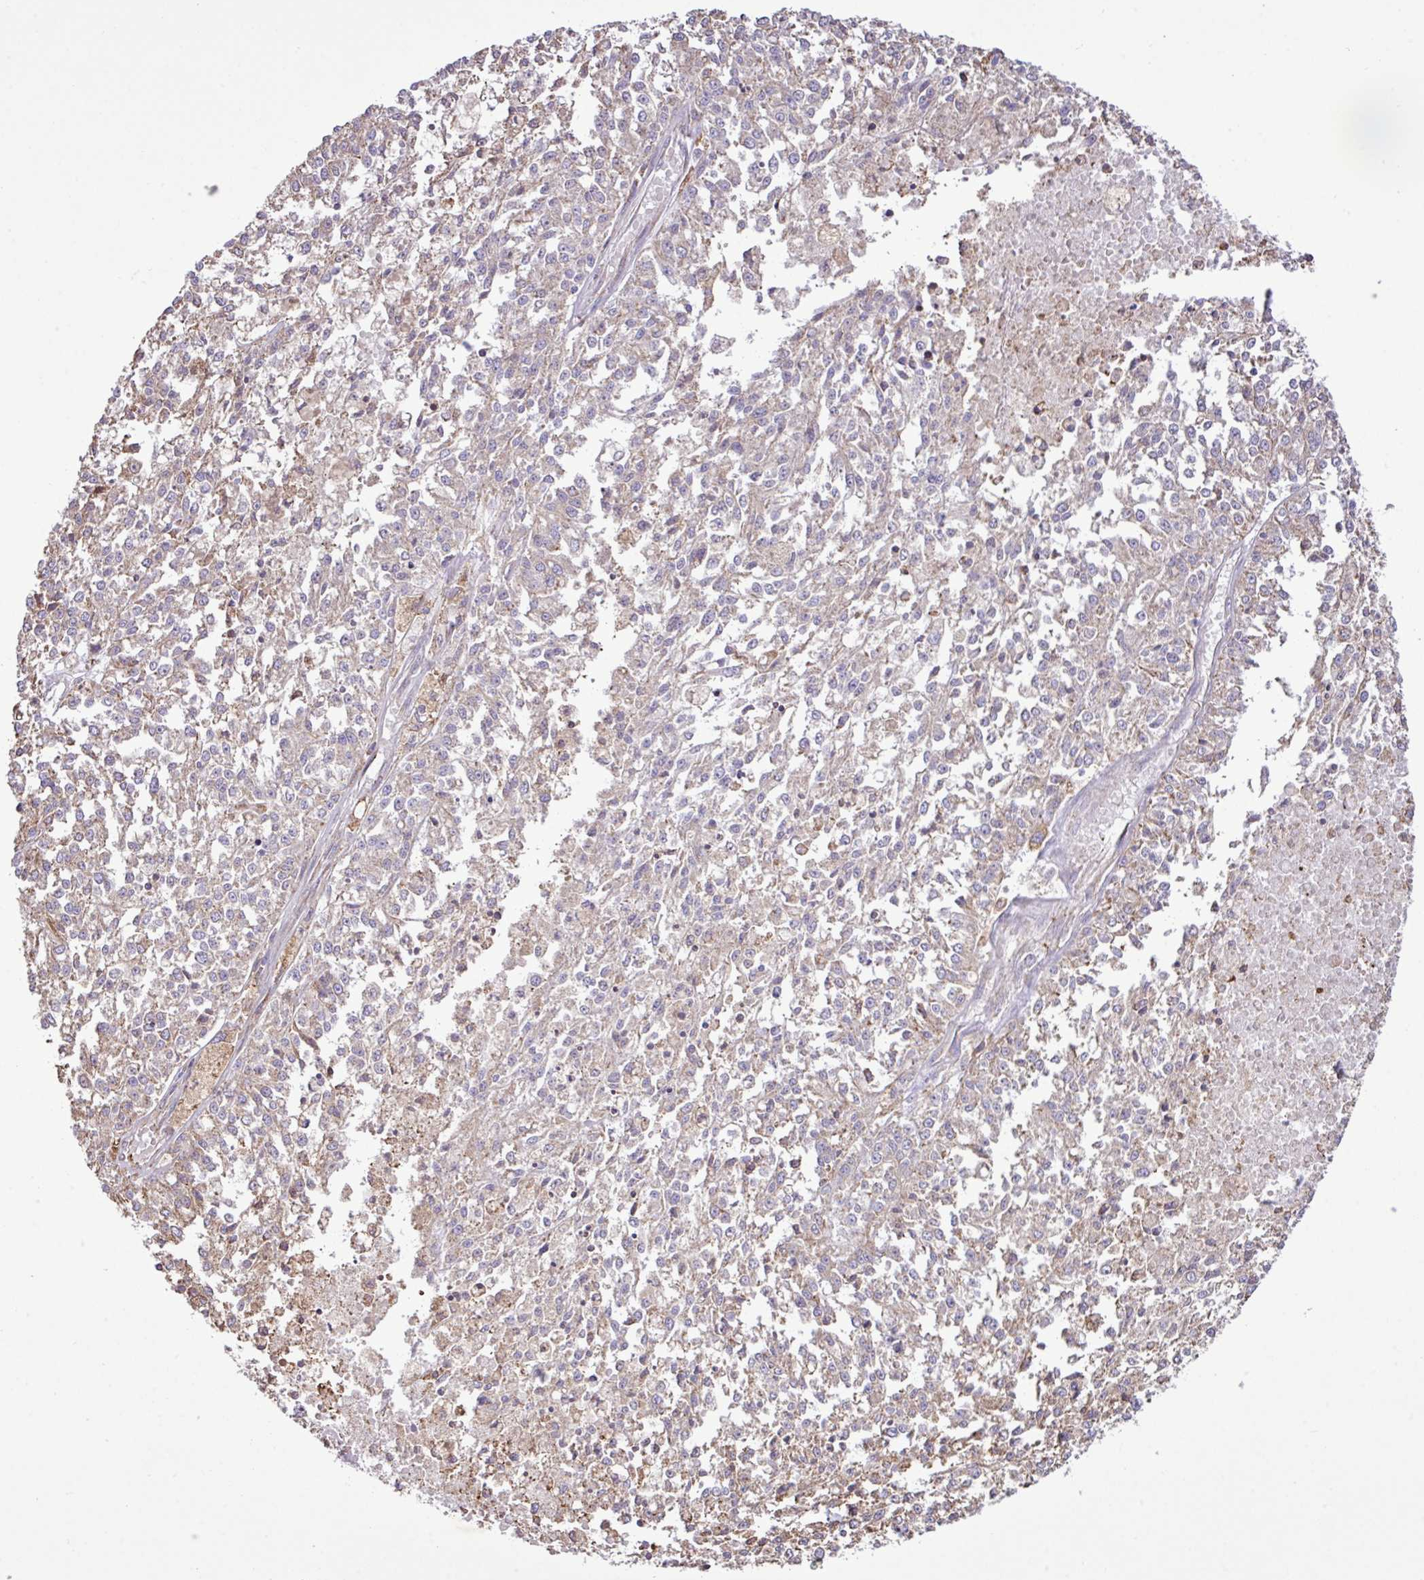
{"staining": {"intensity": "negative", "quantity": "none", "location": "none"}, "tissue": "melanoma", "cell_type": "Tumor cells", "image_type": "cancer", "snomed": [{"axis": "morphology", "description": "Malignant melanoma, NOS"}, {"axis": "topography", "description": "Skin"}], "caption": "Immunohistochemical staining of human malignant melanoma displays no significant positivity in tumor cells.", "gene": "ZSCAN5A", "patient": {"sex": "female", "age": 64}}